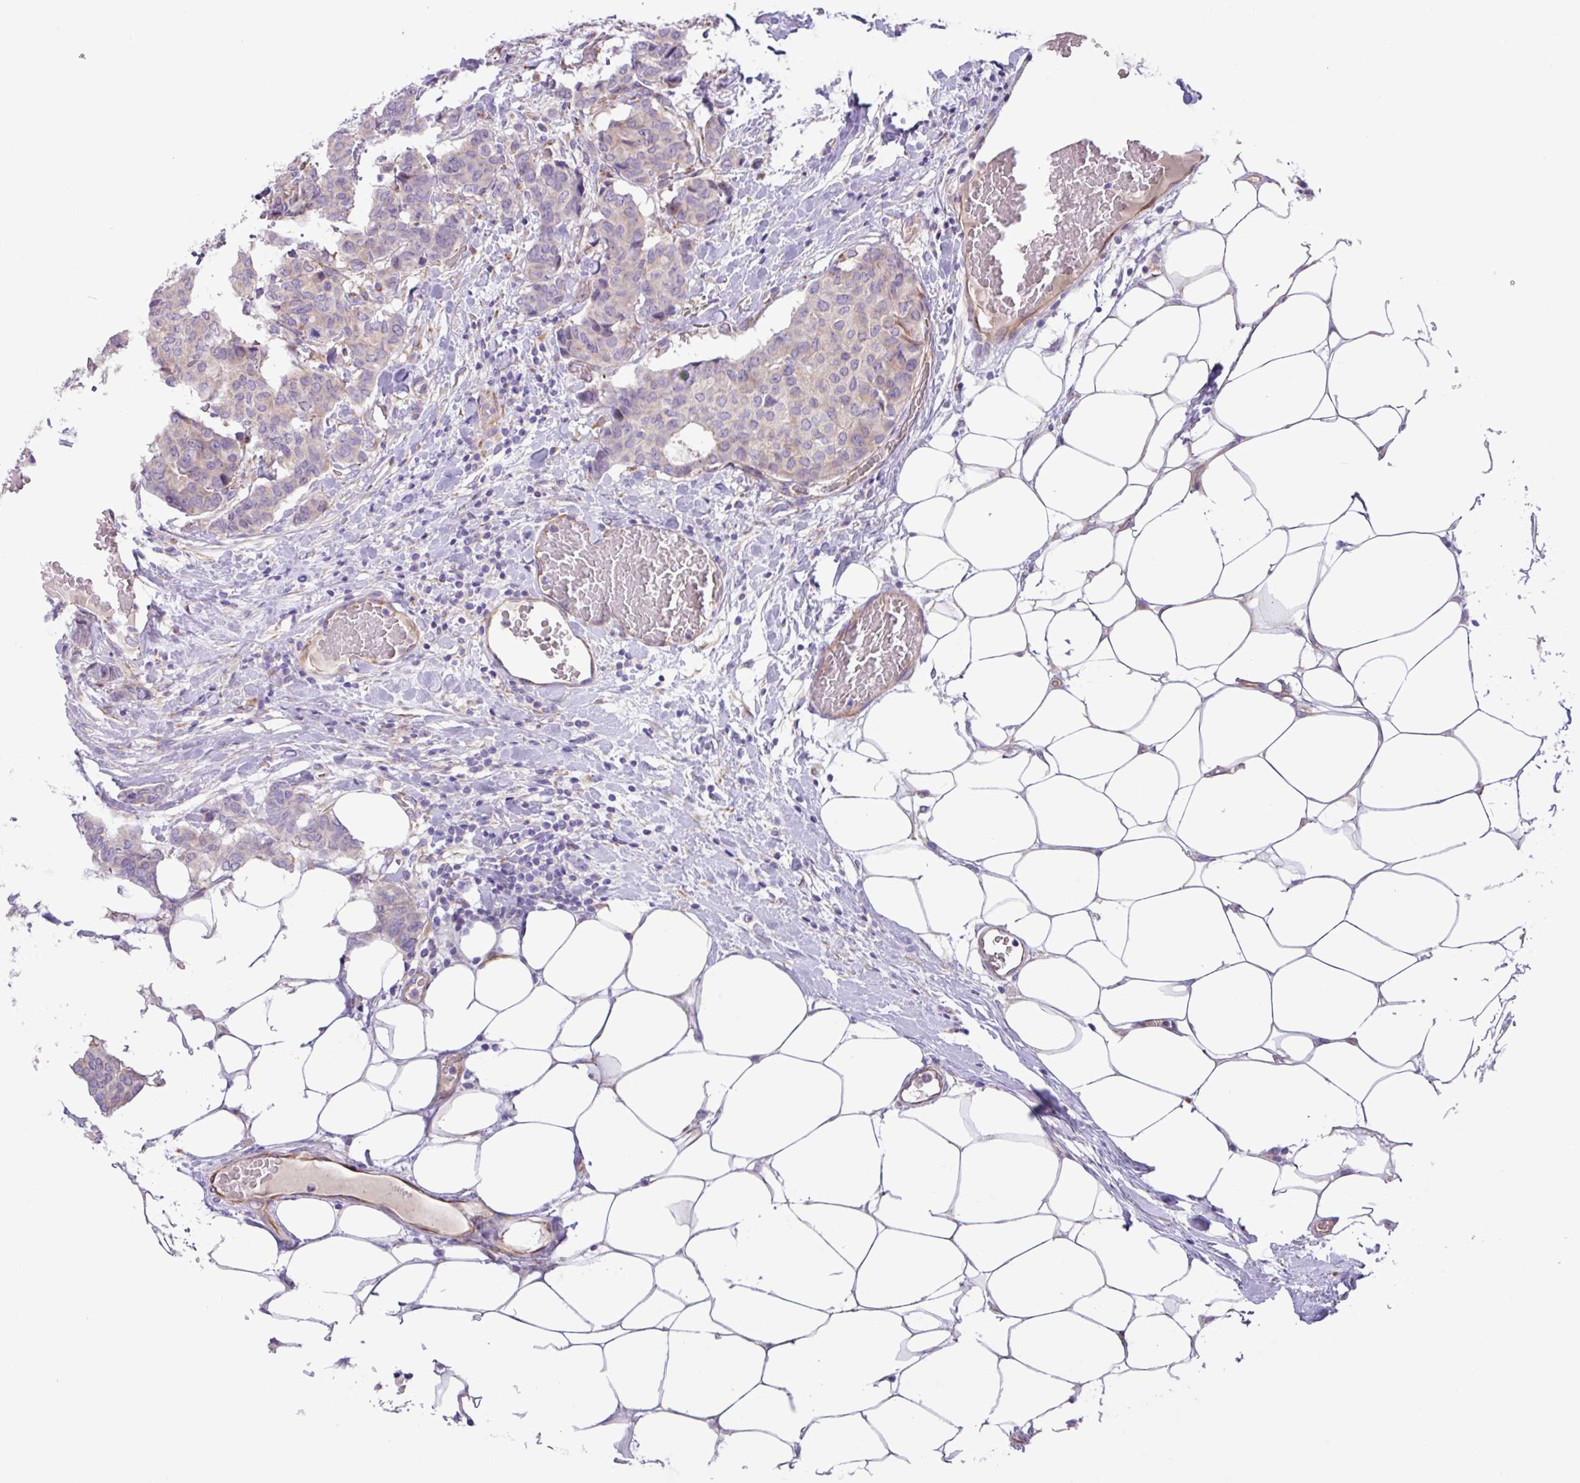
{"staining": {"intensity": "negative", "quantity": "none", "location": "none"}, "tissue": "breast cancer", "cell_type": "Tumor cells", "image_type": "cancer", "snomed": [{"axis": "morphology", "description": "Duct carcinoma"}, {"axis": "topography", "description": "Breast"}], "caption": "This is a photomicrograph of IHC staining of breast infiltrating ductal carcinoma, which shows no positivity in tumor cells.", "gene": "MRM2", "patient": {"sex": "female", "age": 75}}